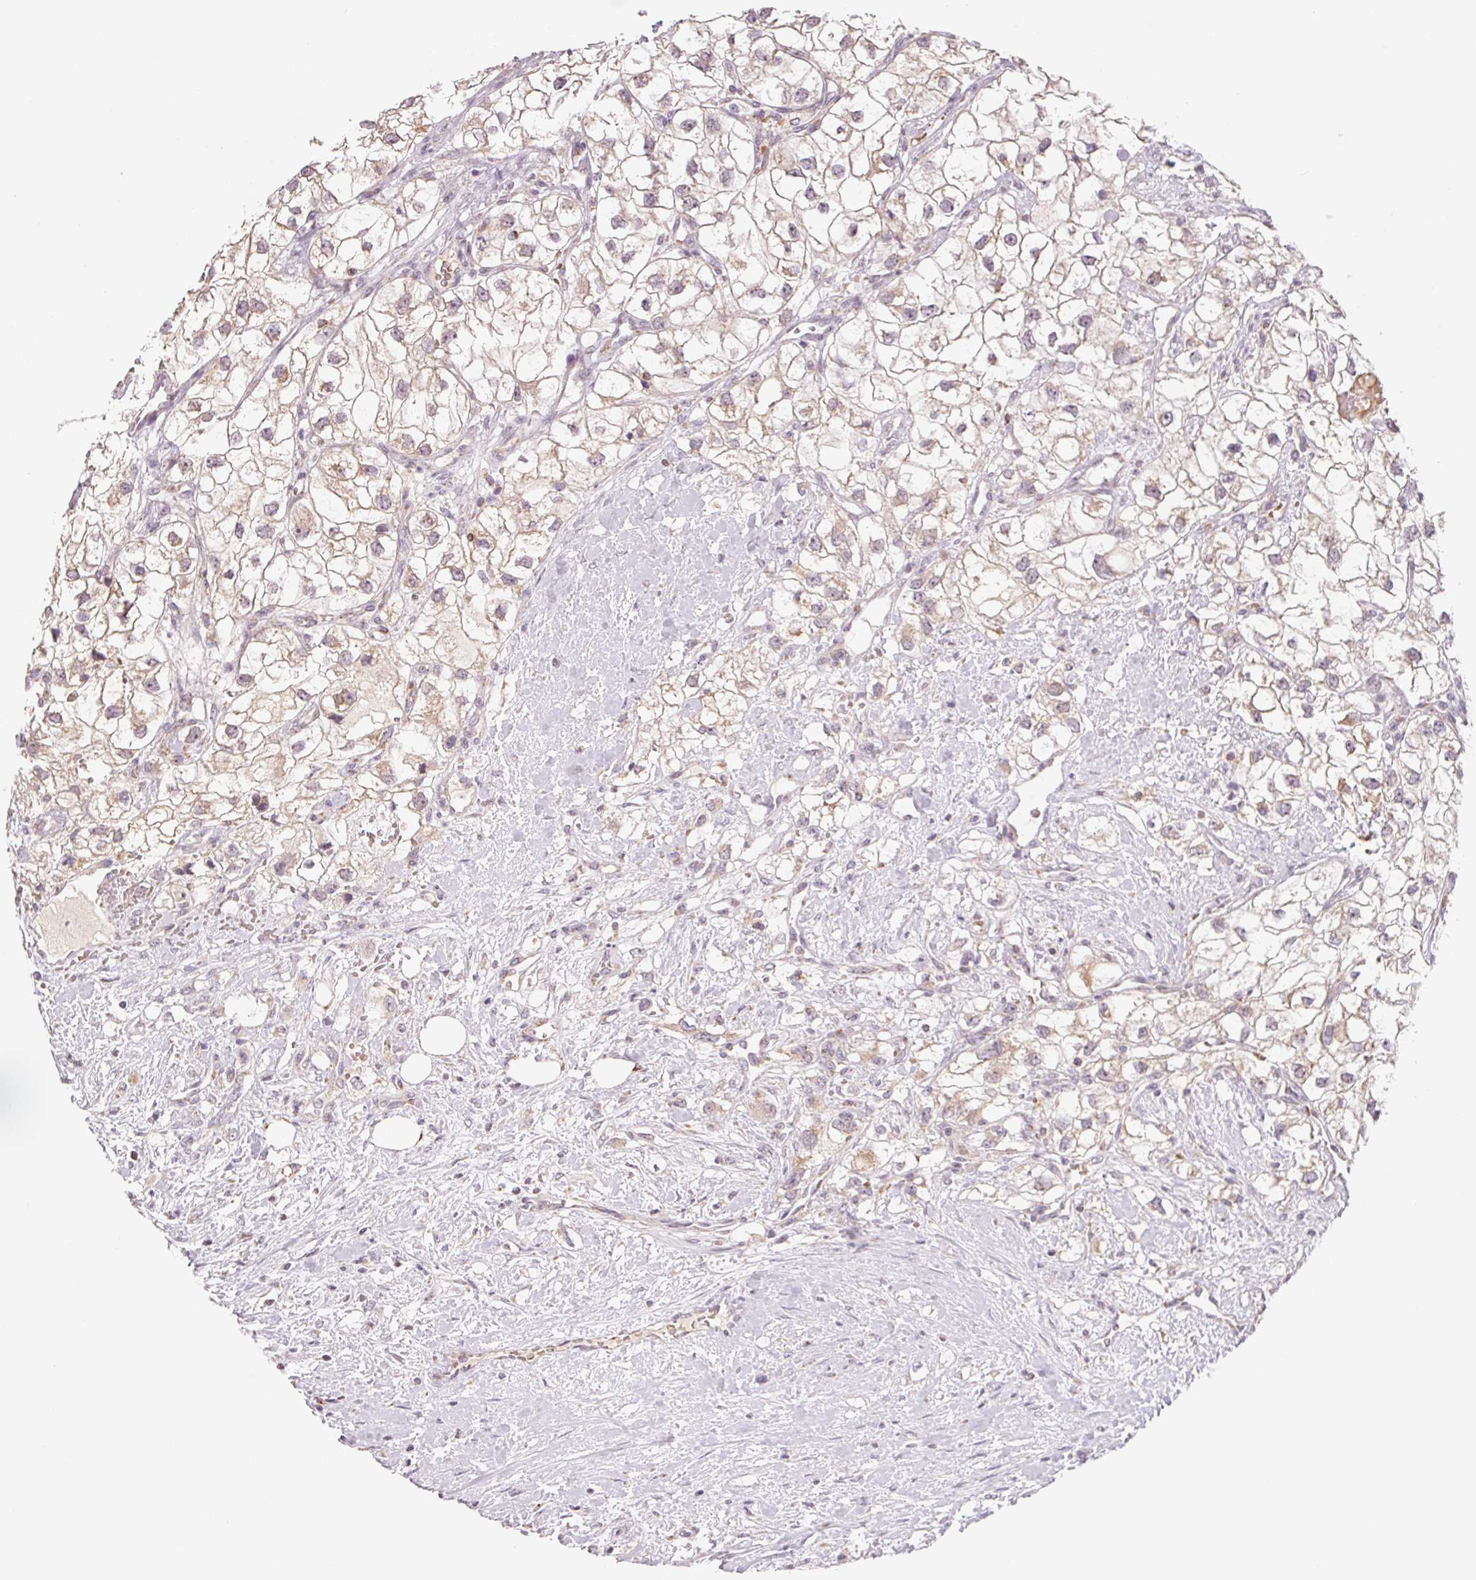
{"staining": {"intensity": "weak", "quantity": "25%-75%", "location": "cytoplasmic/membranous"}, "tissue": "renal cancer", "cell_type": "Tumor cells", "image_type": "cancer", "snomed": [{"axis": "morphology", "description": "Adenocarcinoma, NOS"}, {"axis": "topography", "description": "Kidney"}], "caption": "Adenocarcinoma (renal) tissue demonstrates weak cytoplasmic/membranous positivity in about 25%-75% of tumor cells", "gene": "HINT2", "patient": {"sex": "male", "age": 59}}